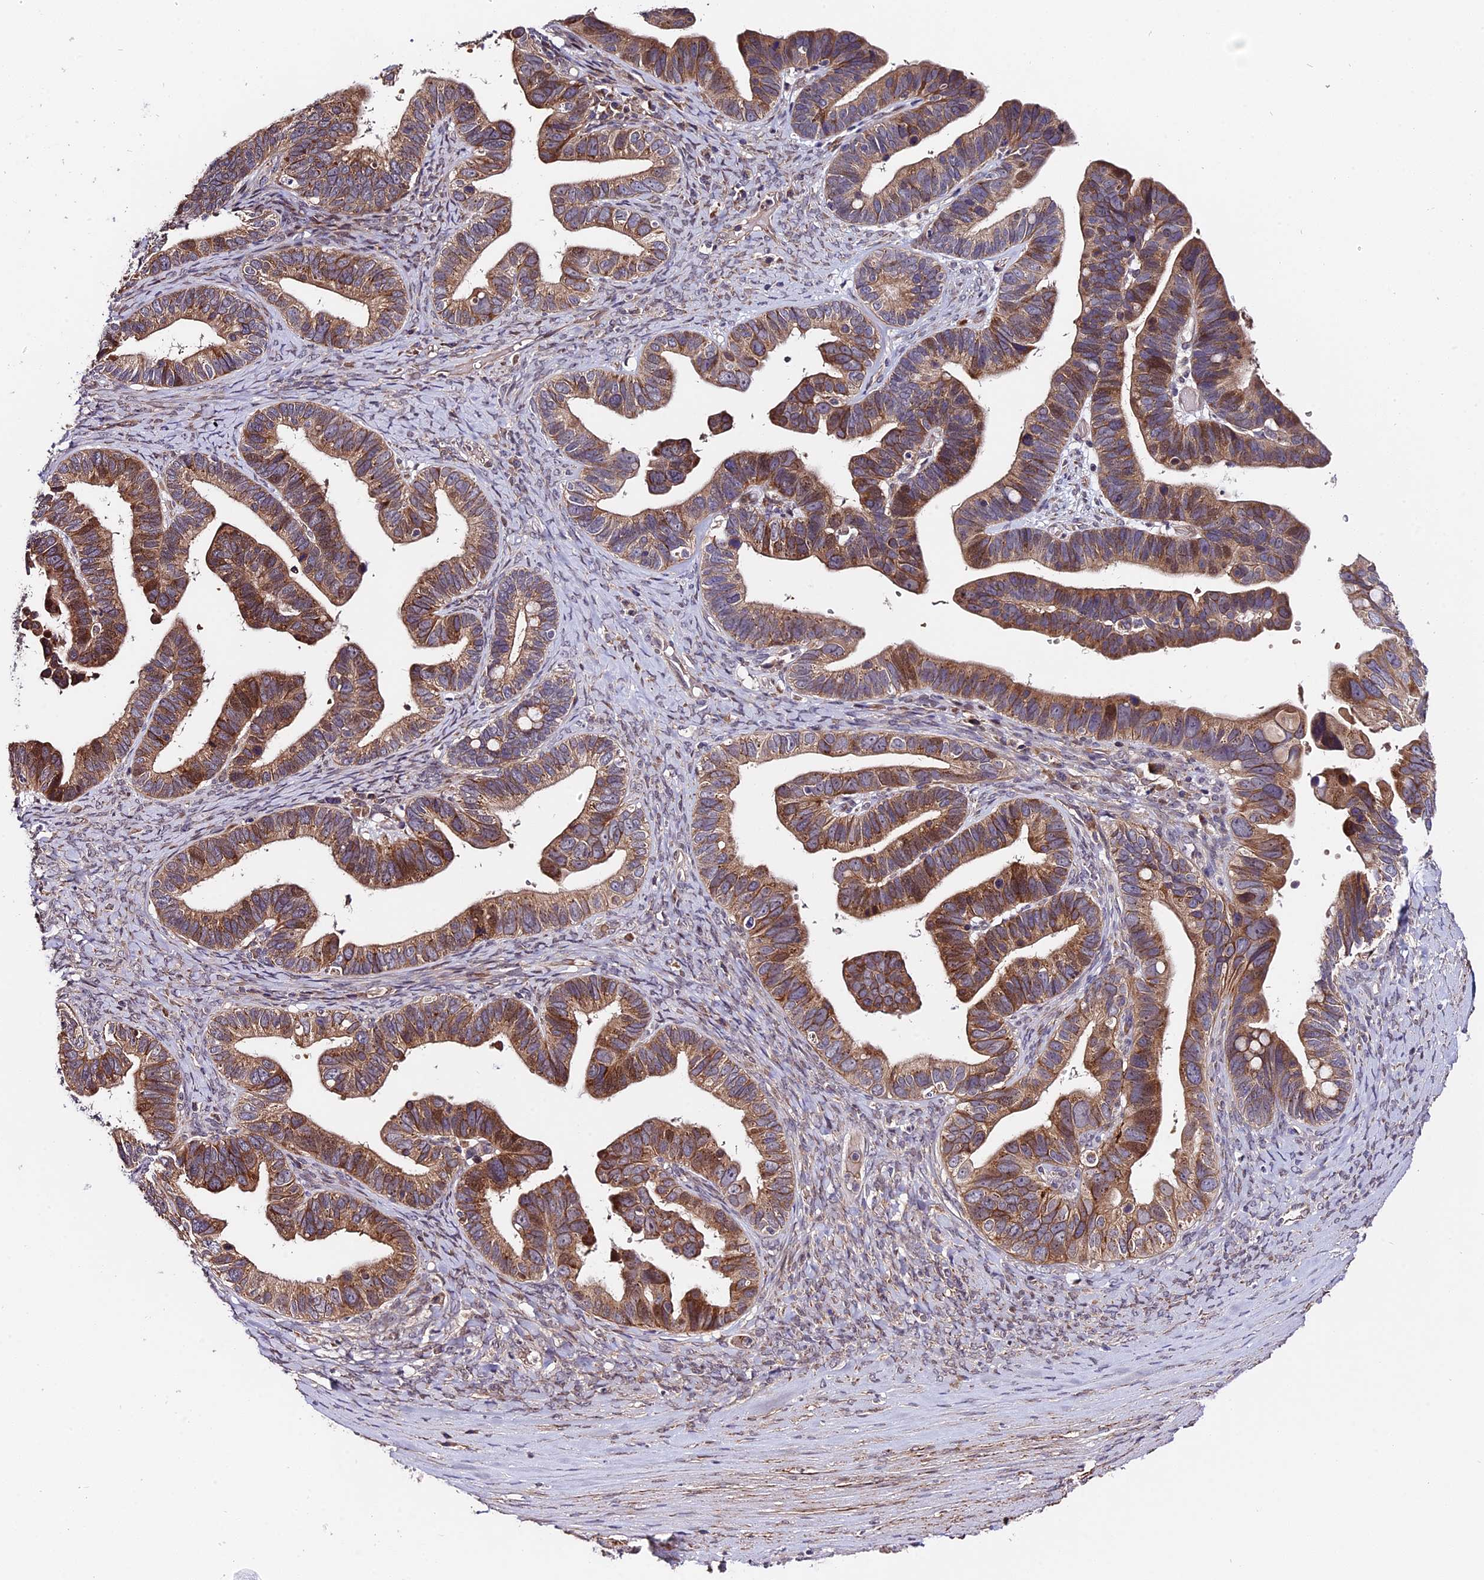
{"staining": {"intensity": "moderate", "quantity": ">75%", "location": "cytoplasmic/membranous"}, "tissue": "ovarian cancer", "cell_type": "Tumor cells", "image_type": "cancer", "snomed": [{"axis": "morphology", "description": "Cystadenocarcinoma, serous, NOS"}, {"axis": "topography", "description": "Ovary"}], "caption": "This is an image of immunohistochemistry (IHC) staining of ovarian cancer (serous cystadenocarcinoma), which shows moderate staining in the cytoplasmic/membranous of tumor cells.", "gene": "TRMT1", "patient": {"sex": "female", "age": 56}}